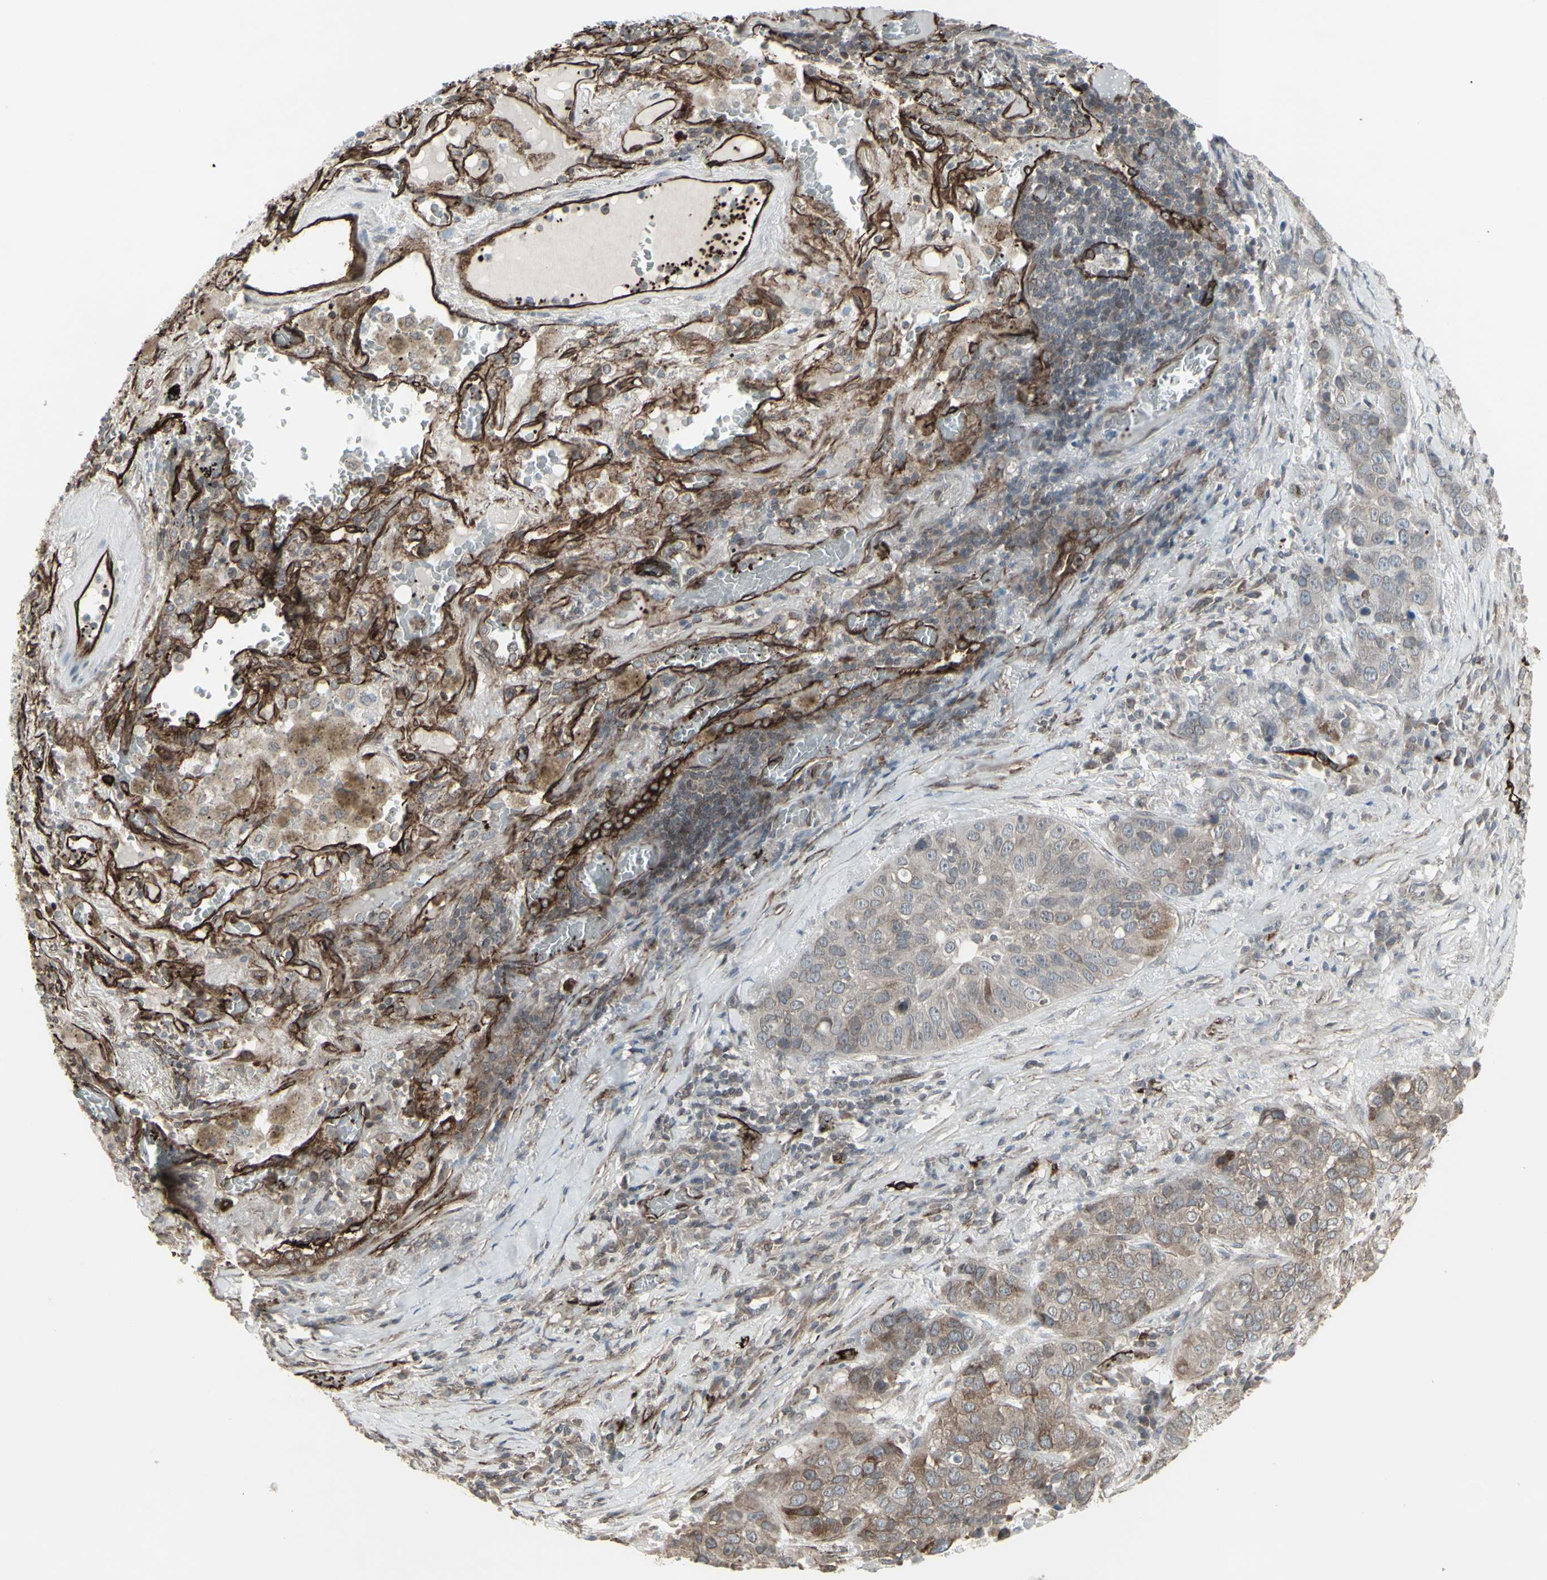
{"staining": {"intensity": "weak", "quantity": ">75%", "location": "cytoplasmic/membranous"}, "tissue": "lung cancer", "cell_type": "Tumor cells", "image_type": "cancer", "snomed": [{"axis": "morphology", "description": "Squamous cell carcinoma, NOS"}, {"axis": "topography", "description": "Lung"}], "caption": "Immunohistochemical staining of lung cancer reveals low levels of weak cytoplasmic/membranous expression in approximately >75% of tumor cells. Using DAB (brown) and hematoxylin (blue) stains, captured at high magnification using brightfield microscopy.", "gene": "DTX3L", "patient": {"sex": "male", "age": 57}}